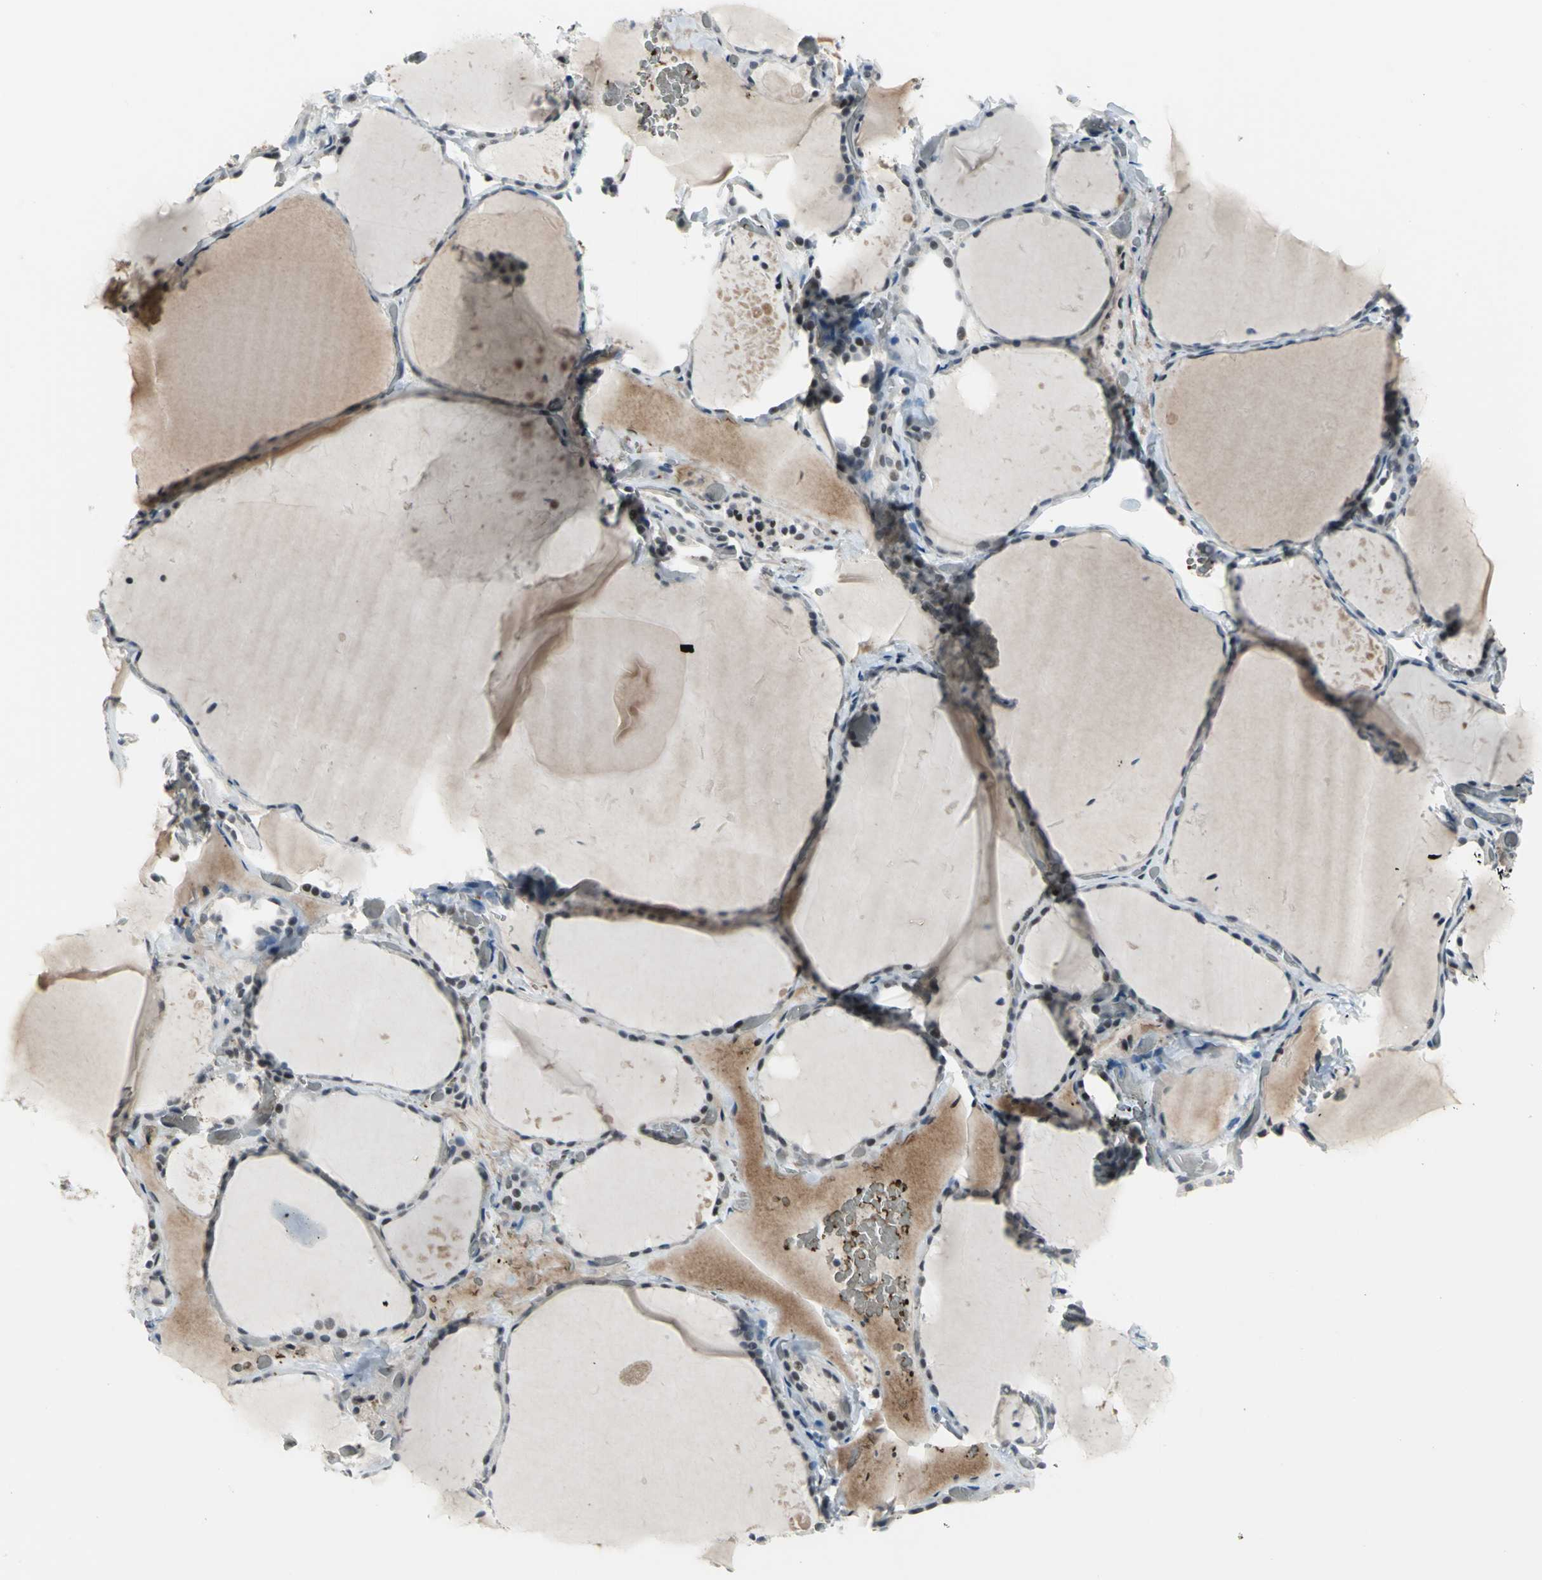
{"staining": {"intensity": "weak", "quantity": "<25%", "location": "nuclear"}, "tissue": "thyroid gland", "cell_type": "Glandular cells", "image_type": "normal", "snomed": [{"axis": "morphology", "description": "Normal tissue, NOS"}, {"axis": "topography", "description": "Thyroid gland"}], "caption": "This is an immunohistochemistry photomicrograph of benign thyroid gland. There is no expression in glandular cells.", "gene": "GLI3", "patient": {"sex": "female", "age": 22}}